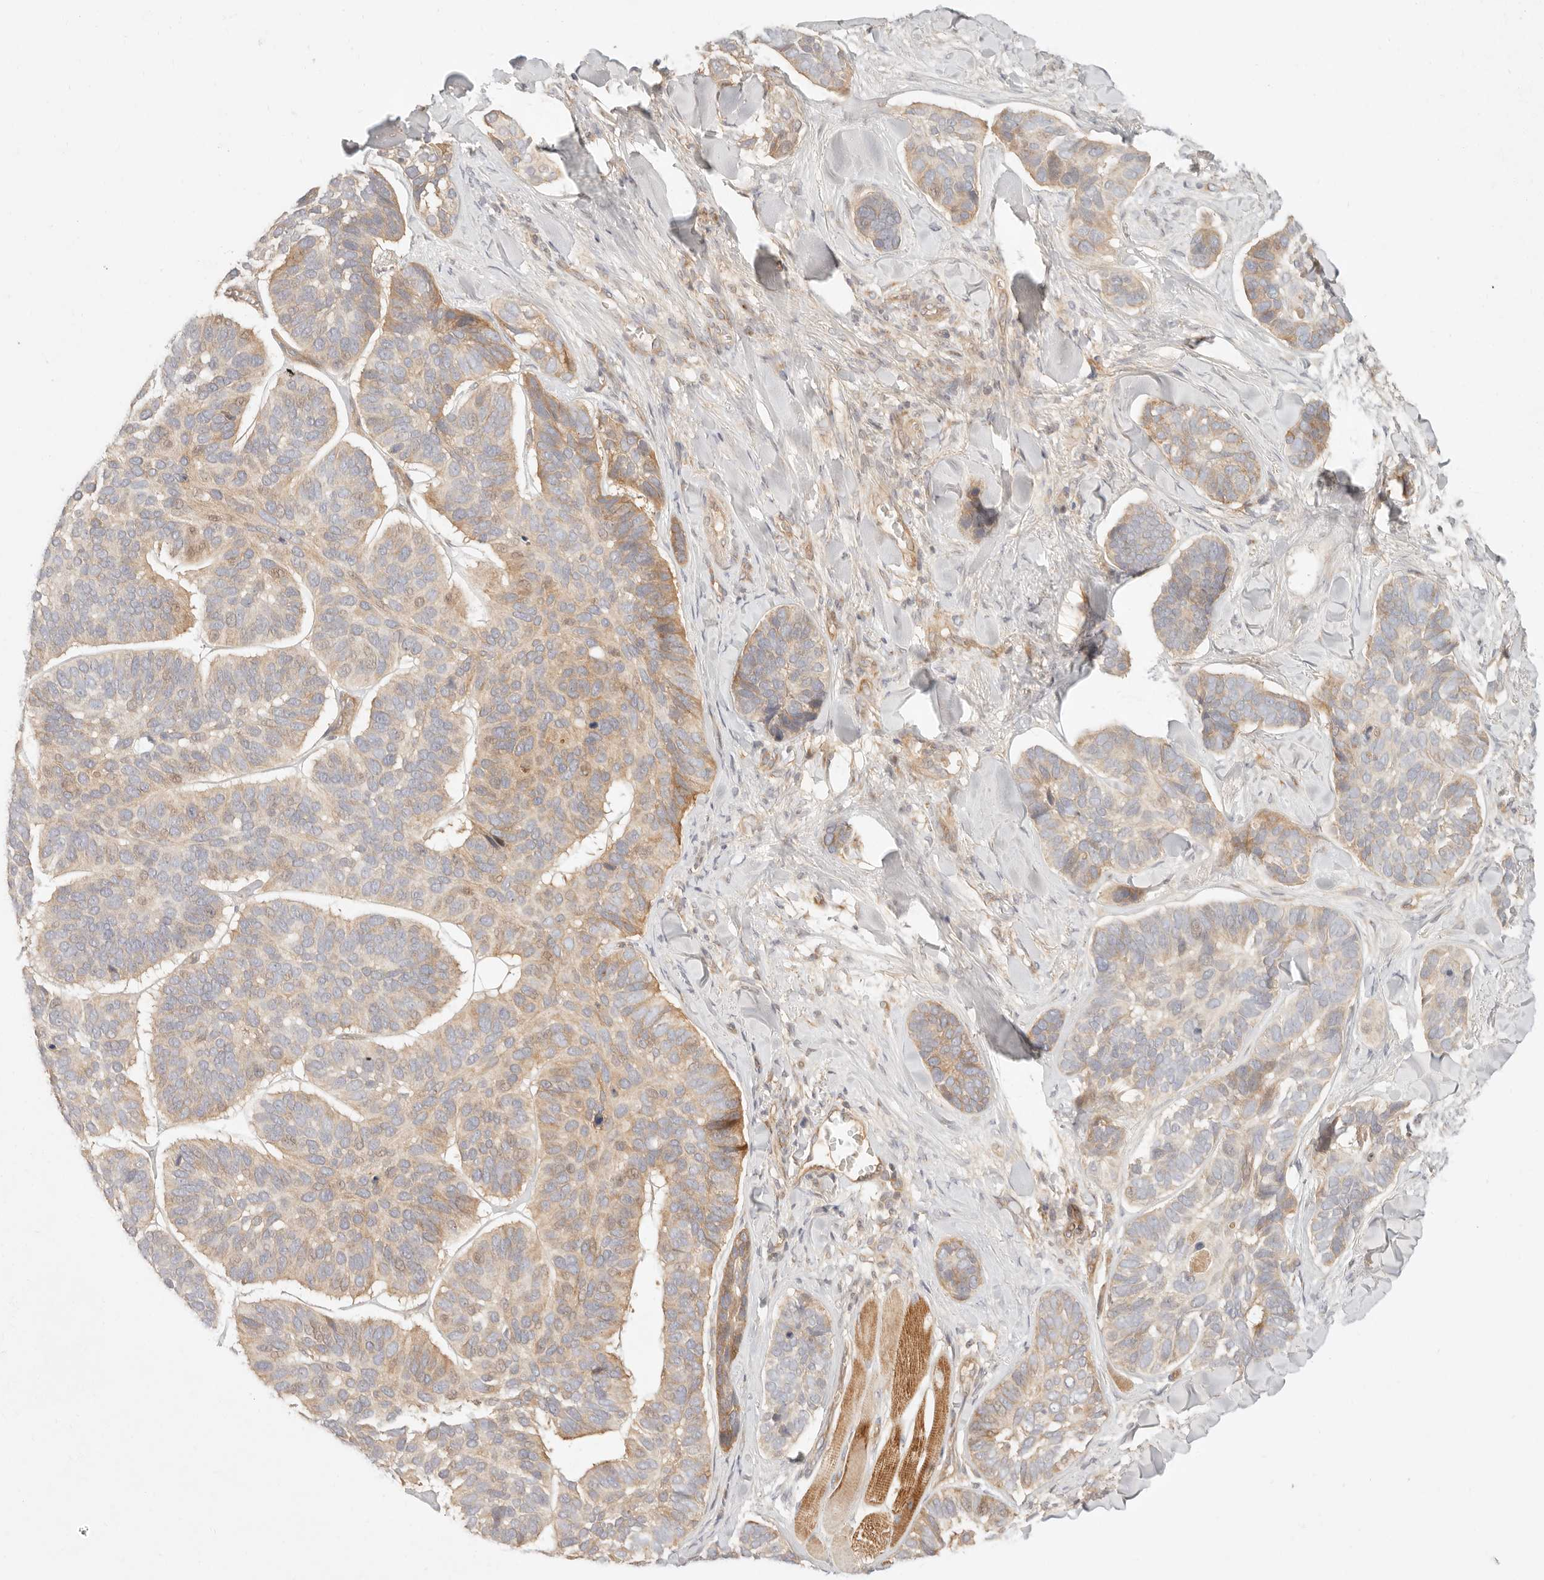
{"staining": {"intensity": "moderate", "quantity": "25%-75%", "location": "cytoplasmic/membranous"}, "tissue": "skin cancer", "cell_type": "Tumor cells", "image_type": "cancer", "snomed": [{"axis": "morphology", "description": "Basal cell carcinoma"}, {"axis": "topography", "description": "Skin"}], "caption": "Protein expression analysis of skin cancer demonstrates moderate cytoplasmic/membranous positivity in about 25%-75% of tumor cells. Using DAB (brown) and hematoxylin (blue) stains, captured at high magnification using brightfield microscopy.", "gene": "PPP1R3B", "patient": {"sex": "male", "age": 62}}